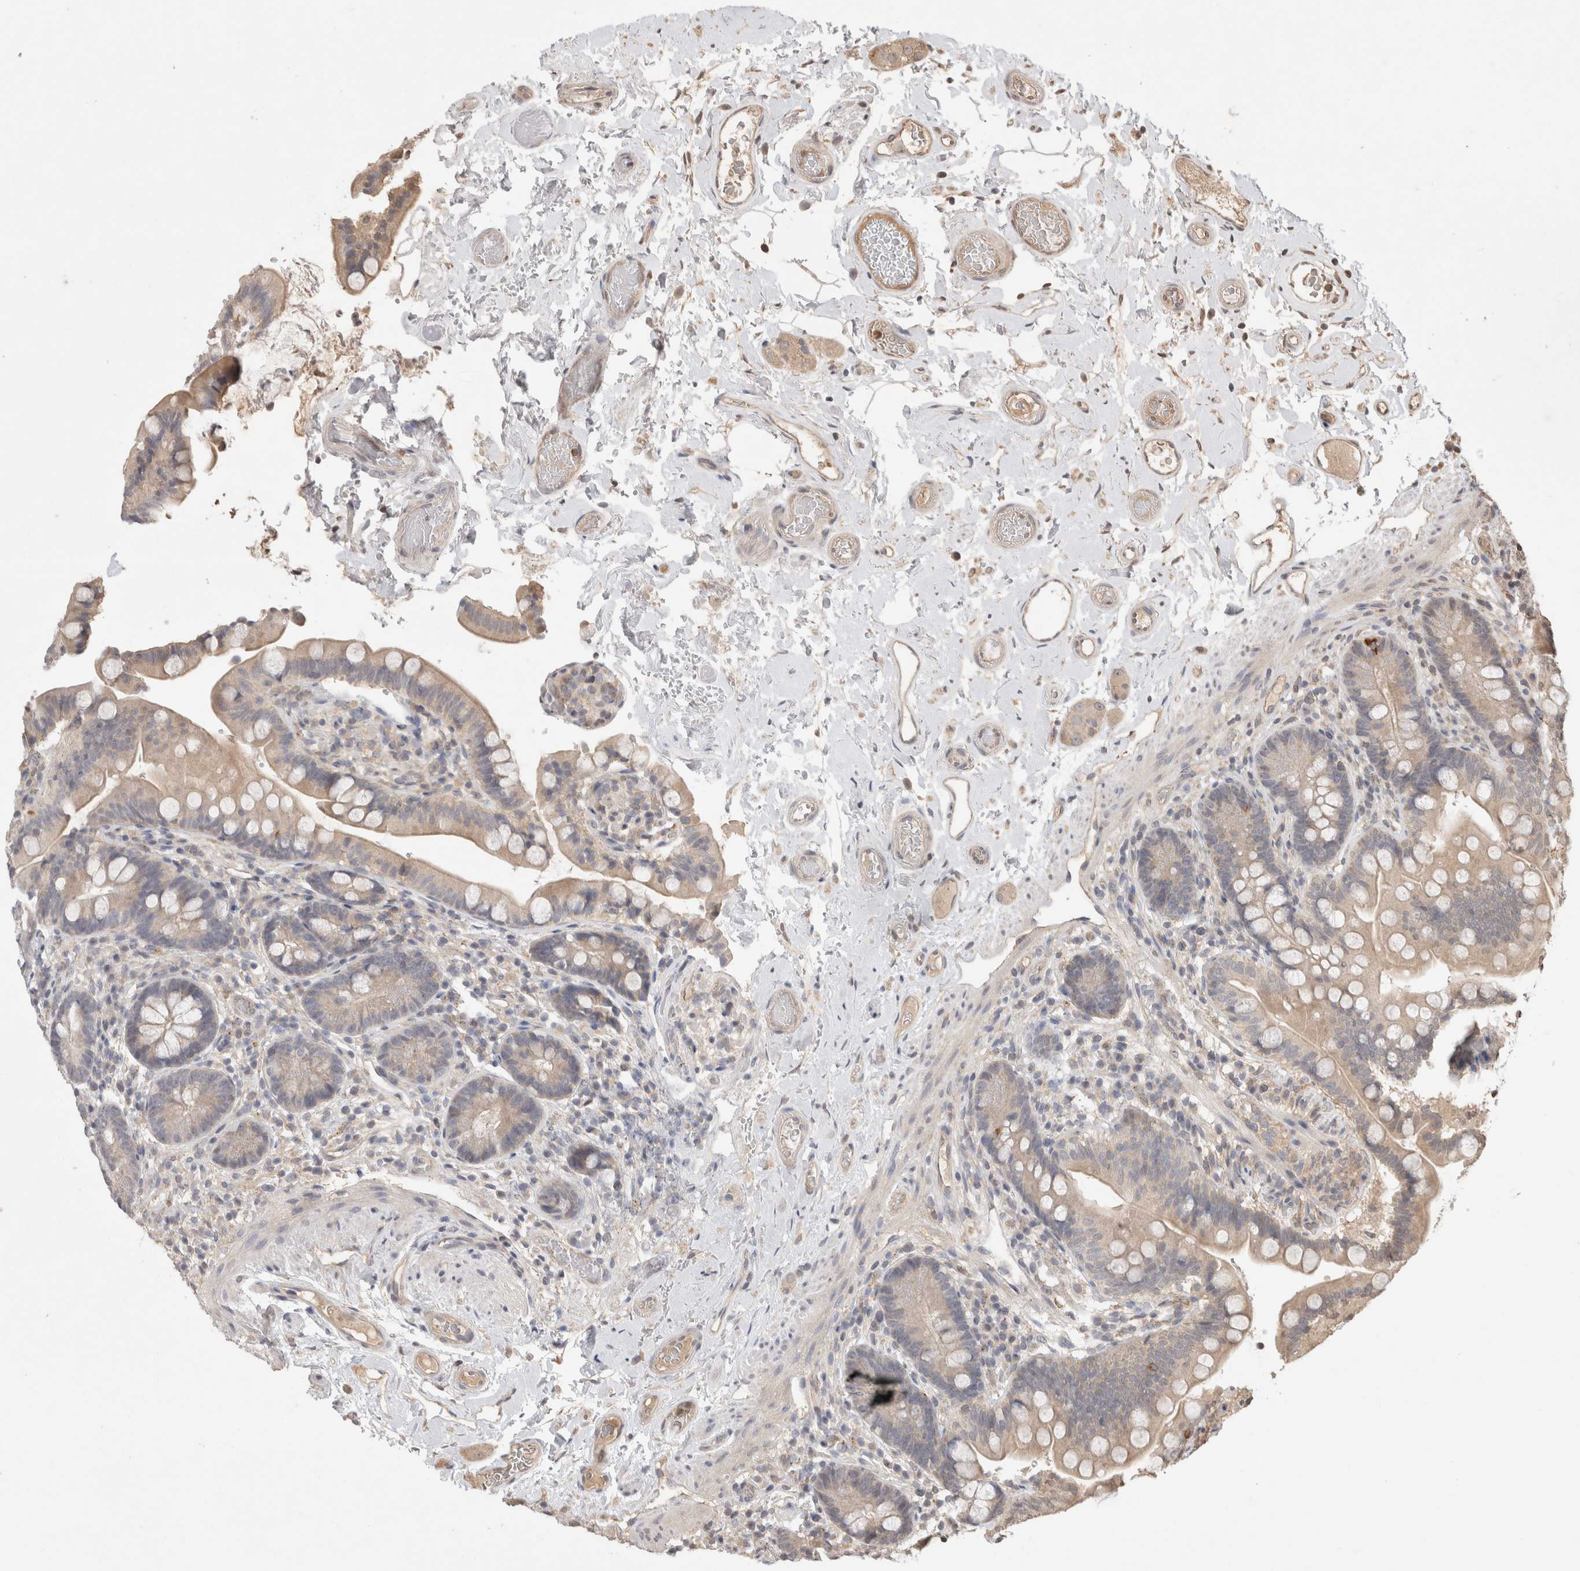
{"staining": {"intensity": "moderate", "quantity": ">75%", "location": "cytoplasmic/membranous"}, "tissue": "colon", "cell_type": "Endothelial cells", "image_type": "normal", "snomed": [{"axis": "morphology", "description": "Normal tissue, NOS"}, {"axis": "topography", "description": "Smooth muscle"}, {"axis": "topography", "description": "Colon"}], "caption": "Immunohistochemical staining of normal colon demonstrates moderate cytoplasmic/membranous protein positivity in approximately >75% of endothelial cells.", "gene": "PRMT3", "patient": {"sex": "male", "age": 73}}